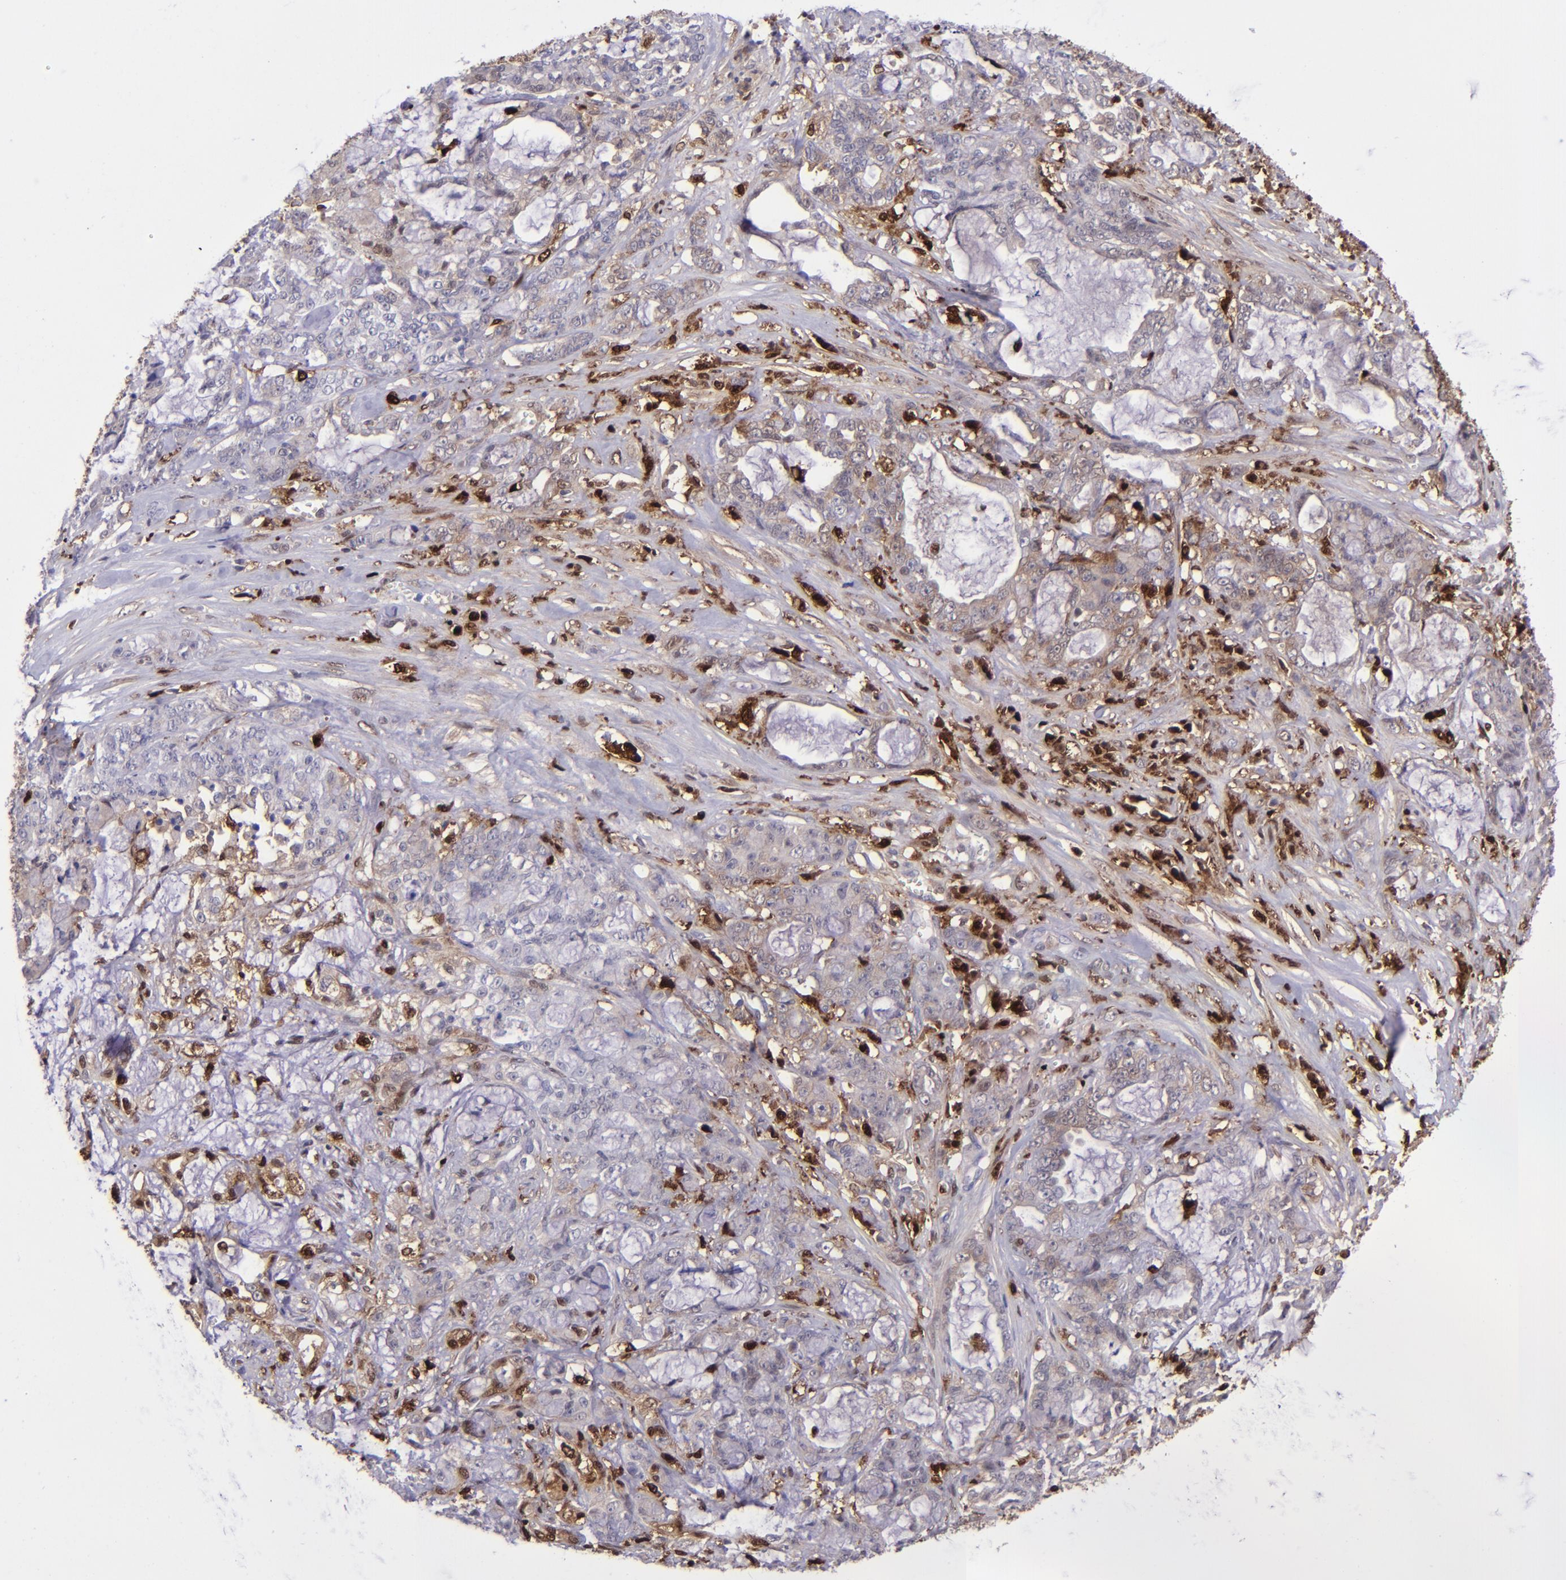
{"staining": {"intensity": "weak", "quantity": ">75%", "location": "cytoplasmic/membranous"}, "tissue": "pancreatic cancer", "cell_type": "Tumor cells", "image_type": "cancer", "snomed": [{"axis": "morphology", "description": "Adenocarcinoma, NOS"}, {"axis": "topography", "description": "Pancreas"}], "caption": "IHC histopathology image of neoplastic tissue: adenocarcinoma (pancreatic) stained using immunohistochemistry shows low levels of weak protein expression localized specifically in the cytoplasmic/membranous of tumor cells, appearing as a cytoplasmic/membranous brown color.", "gene": "TYMP", "patient": {"sex": "female", "age": 73}}